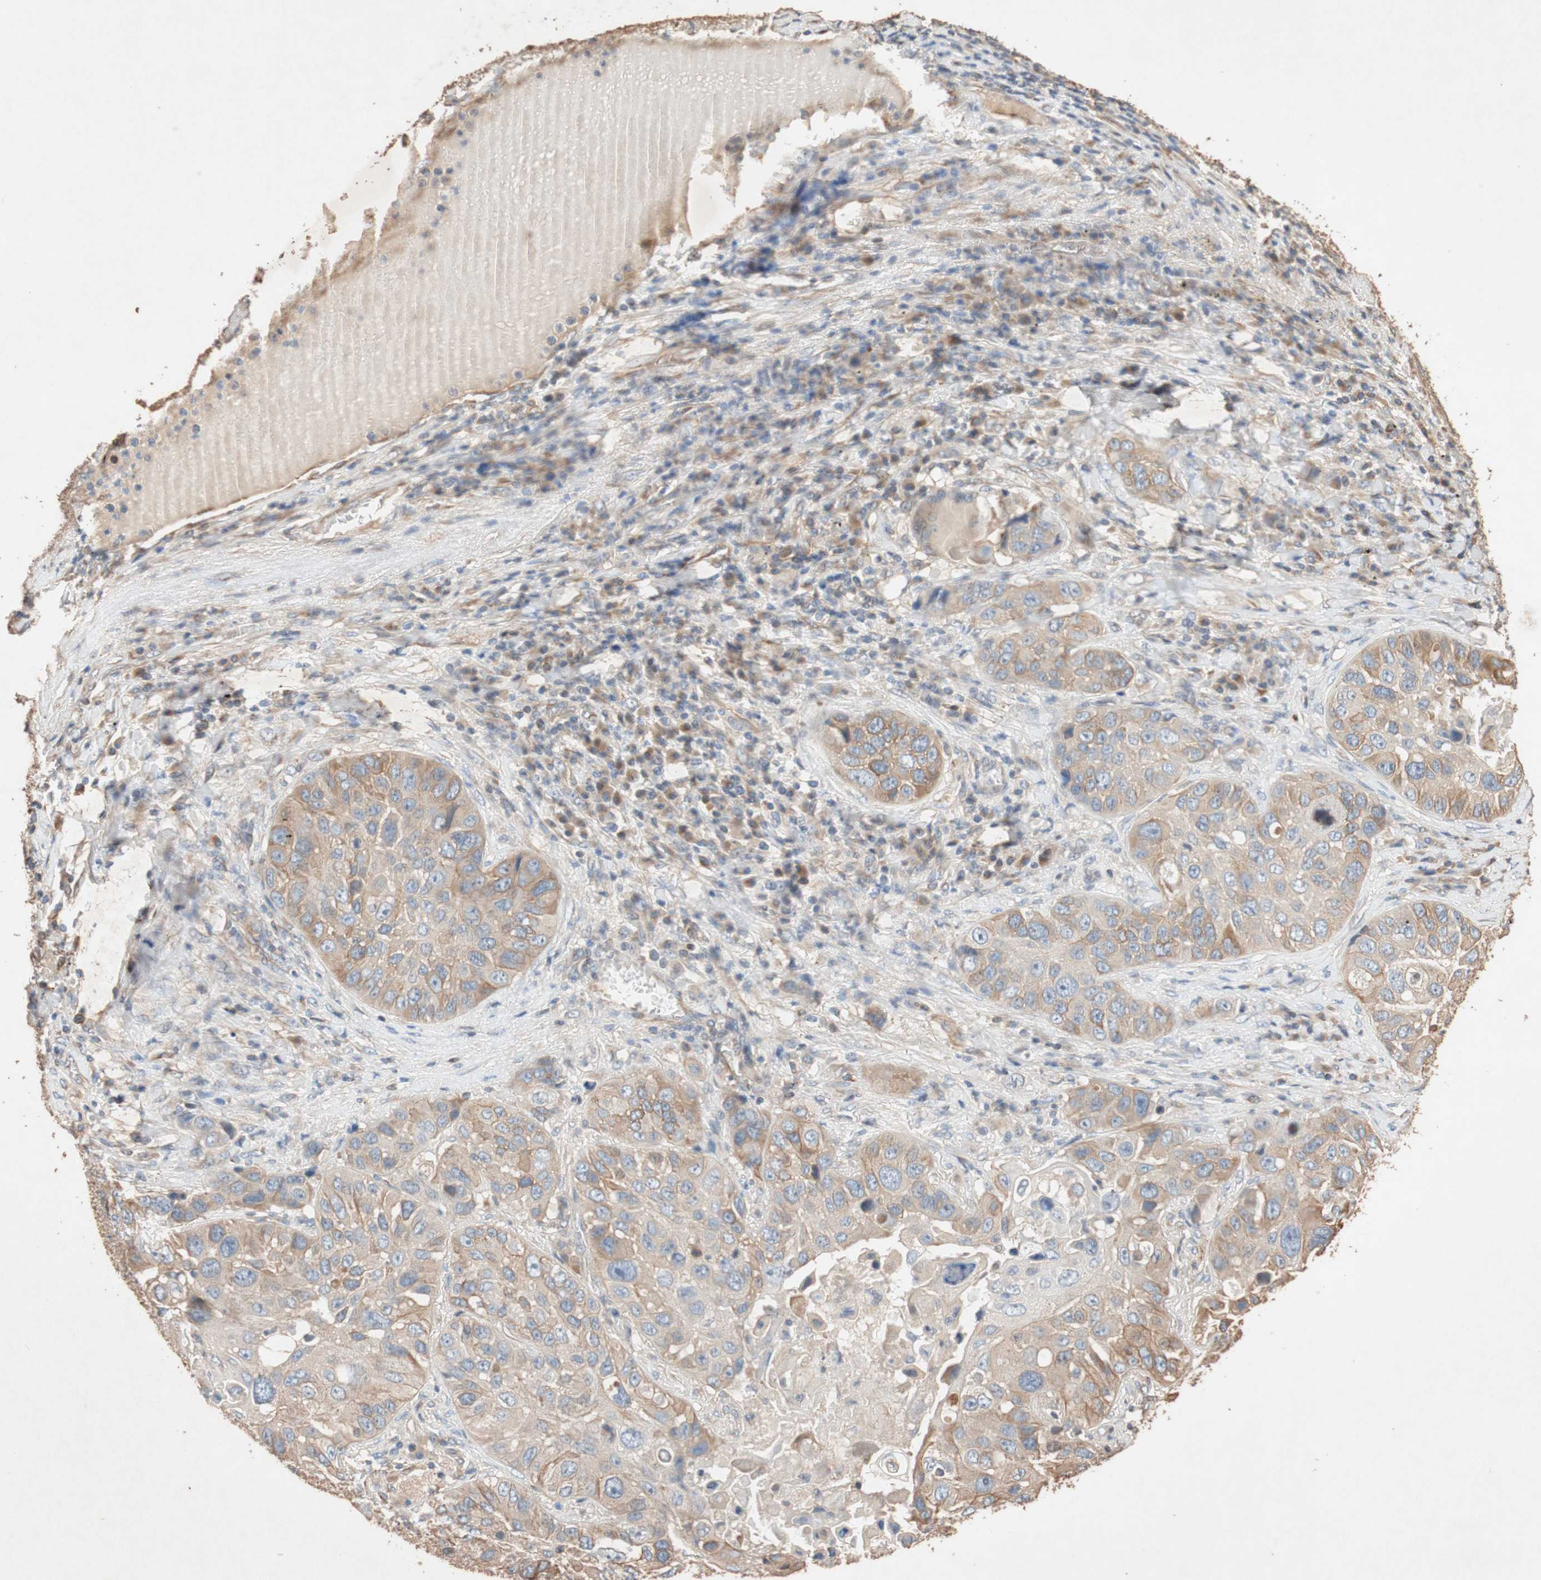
{"staining": {"intensity": "weak", "quantity": ">75%", "location": "cytoplasmic/membranous"}, "tissue": "lung cancer", "cell_type": "Tumor cells", "image_type": "cancer", "snomed": [{"axis": "morphology", "description": "Squamous cell carcinoma, NOS"}, {"axis": "topography", "description": "Lung"}], "caption": "Weak cytoplasmic/membranous protein expression is appreciated in about >75% of tumor cells in squamous cell carcinoma (lung). The protein of interest is shown in brown color, while the nuclei are stained blue.", "gene": "TUBB", "patient": {"sex": "male", "age": 57}}